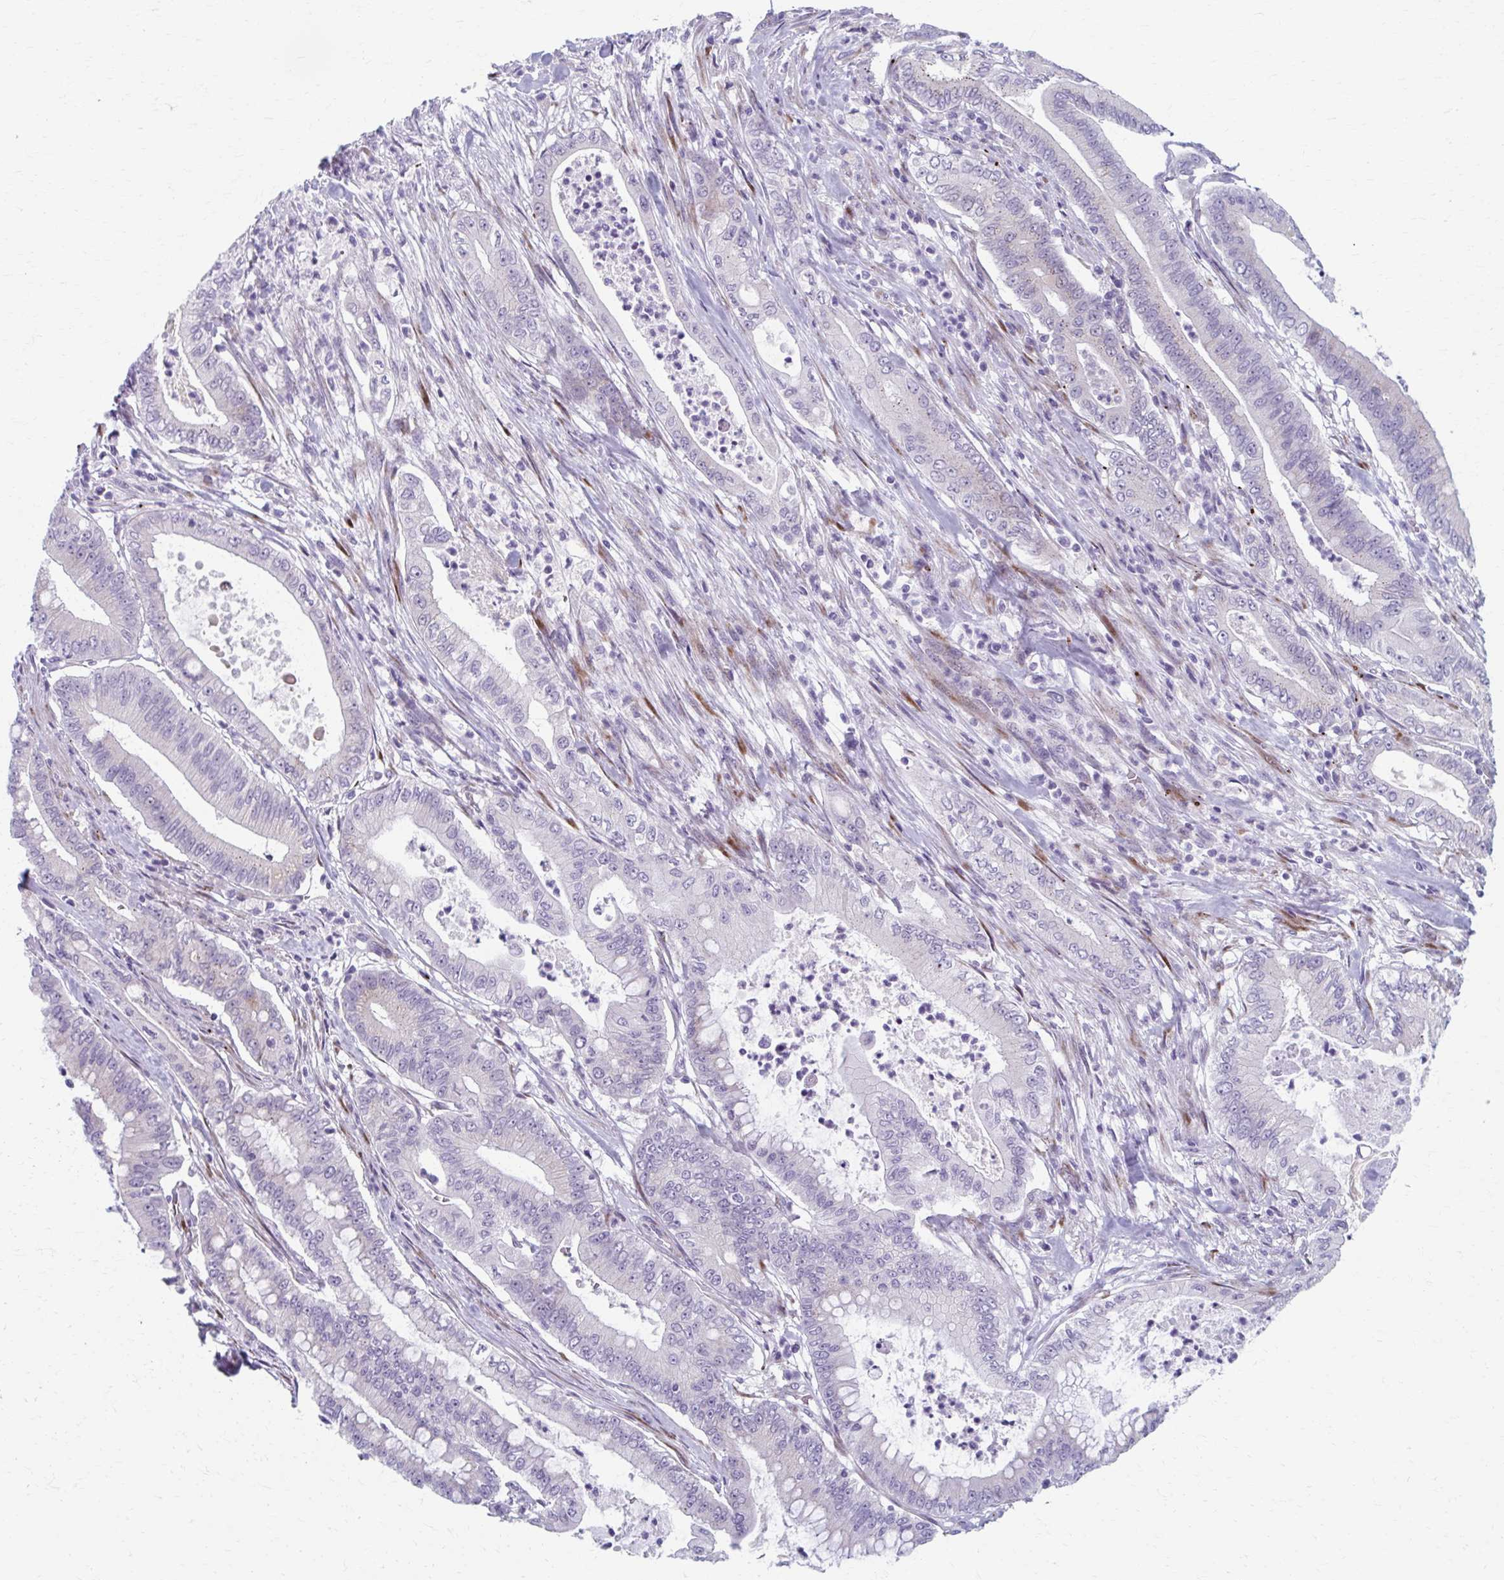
{"staining": {"intensity": "negative", "quantity": "none", "location": "none"}, "tissue": "pancreatic cancer", "cell_type": "Tumor cells", "image_type": "cancer", "snomed": [{"axis": "morphology", "description": "Adenocarcinoma, NOS"}, {"axis": "topography", "description": "Pancreas"}], "caption": "Micrograph shows no protein expression in tumor cells of adenocarcinoma (pancreatic) tissue.", "gene": "OLFM2", "patient": {"sex": "male", "age": 71}}